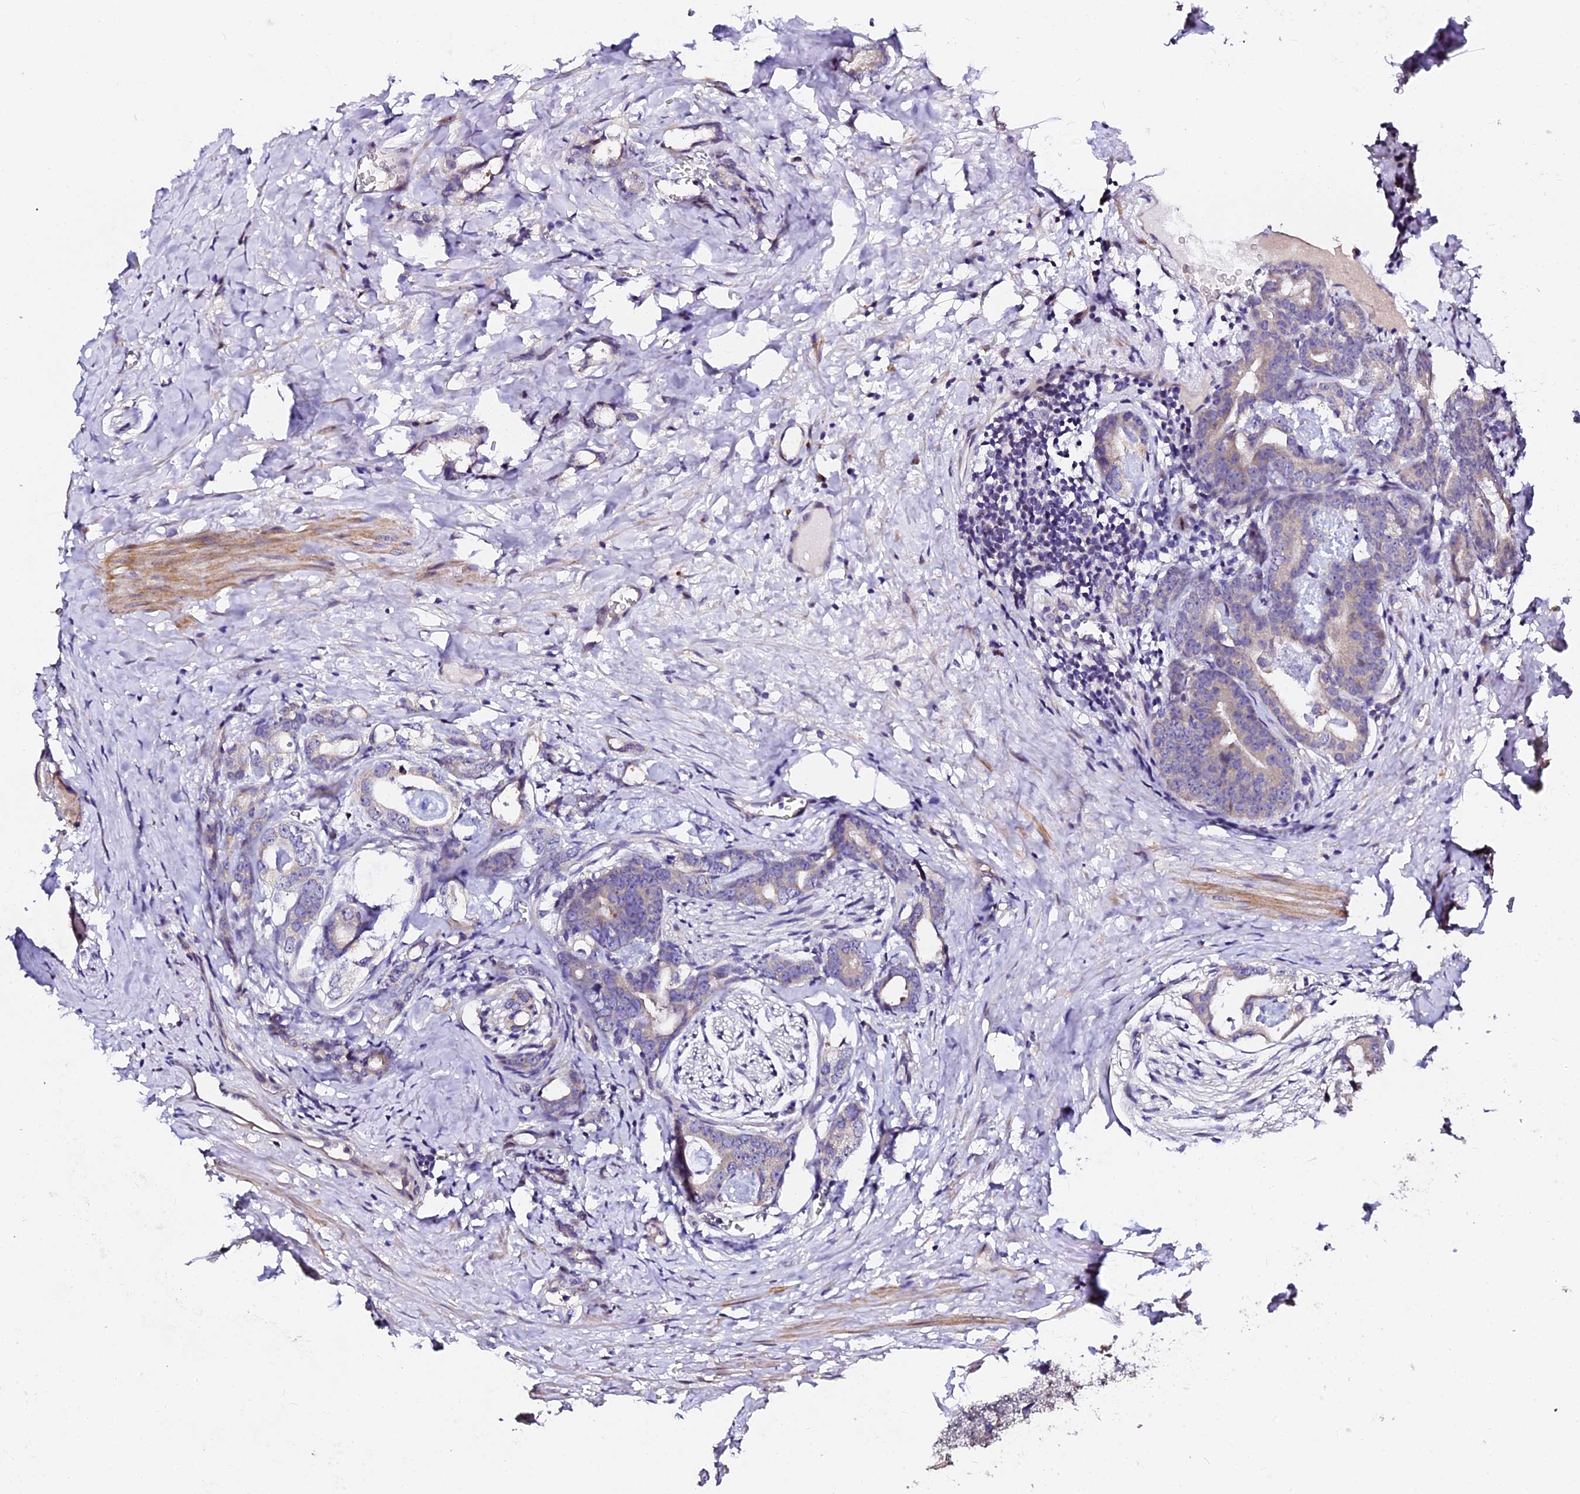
{"staining": {"intensity": "negative", "quantity": "none", "location": "none"}, "tissue": "prostate cancer", "cell_type": "Tumor cells", "image_type": "cancer", "snomed": [{"axis": "morphology", "description": "Adenocarcinoma, Low grade"}, {"axis": "topography", "description": "Prostate"}], "caption": "Human prostate cancer (adenocarcinoma (low-grade)) stained for a protein using immunohistochemistry reveals no staining in tumor cells.", "gene": "GPN3", "patient": {"sex": "male", "age": 71}}